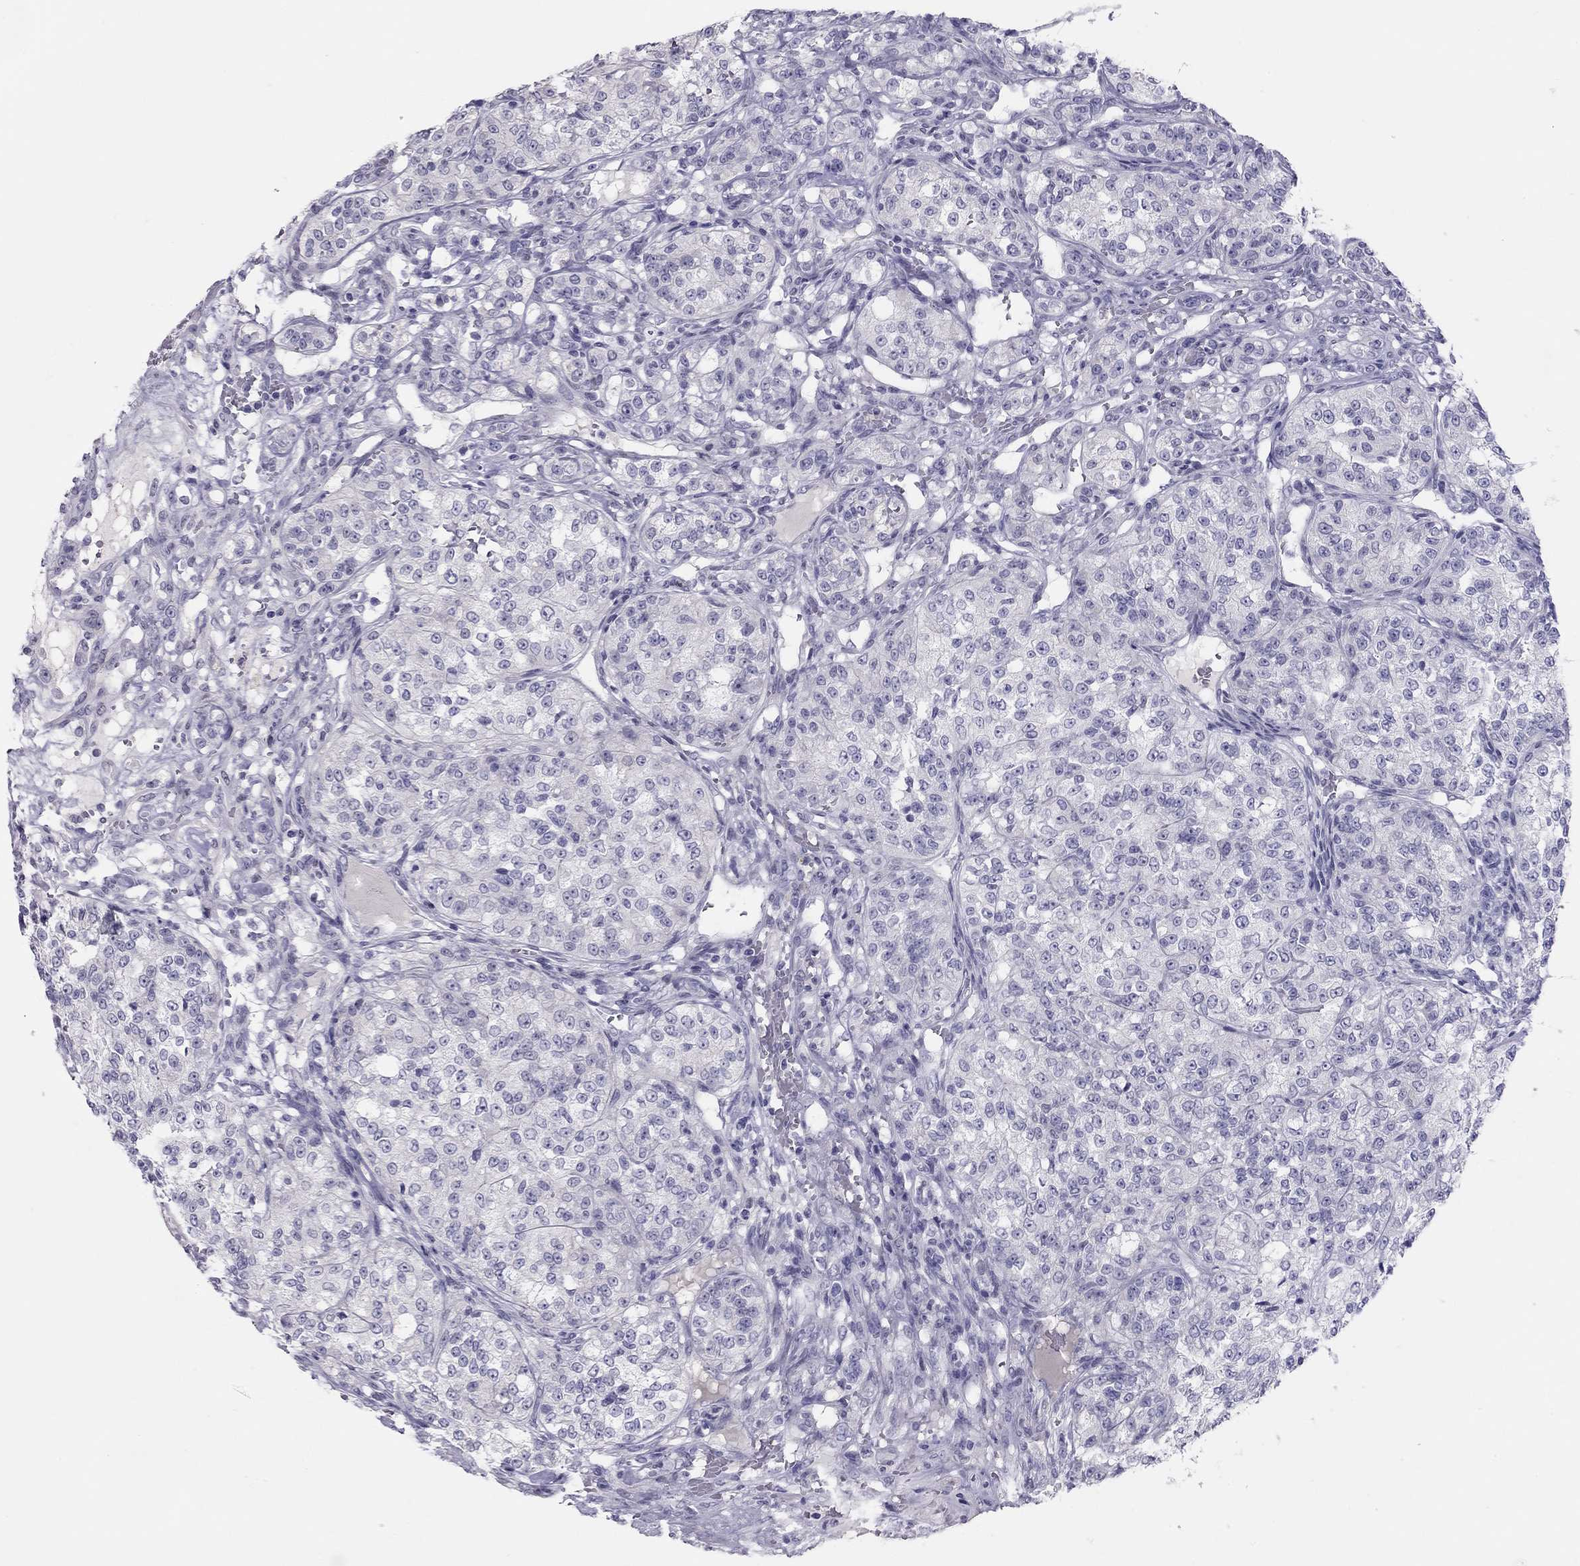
{"staining": {"intensity": "negative", "quantity": "none", "location": "none"}, "tissue": "renal cancer", "cell_type": "Tumor cells", "image_type": "cancer", "snomed": [{"axis": "morphology", "description": "Adenocarcinoma, NOS"}, {"axis": "topography", "description": "Kidney"}], "caption": "Immunohistochemistry of adenocarcinoma (renal) displays no staining in tumor cells. The staining is performed using DAB (3,3'-diaminobenzidine) brown chromogen with nuclei counter-stained in using hematoxylin.", "gene": "KCNV2", "patient": {"sex": "female", "age": 63}}